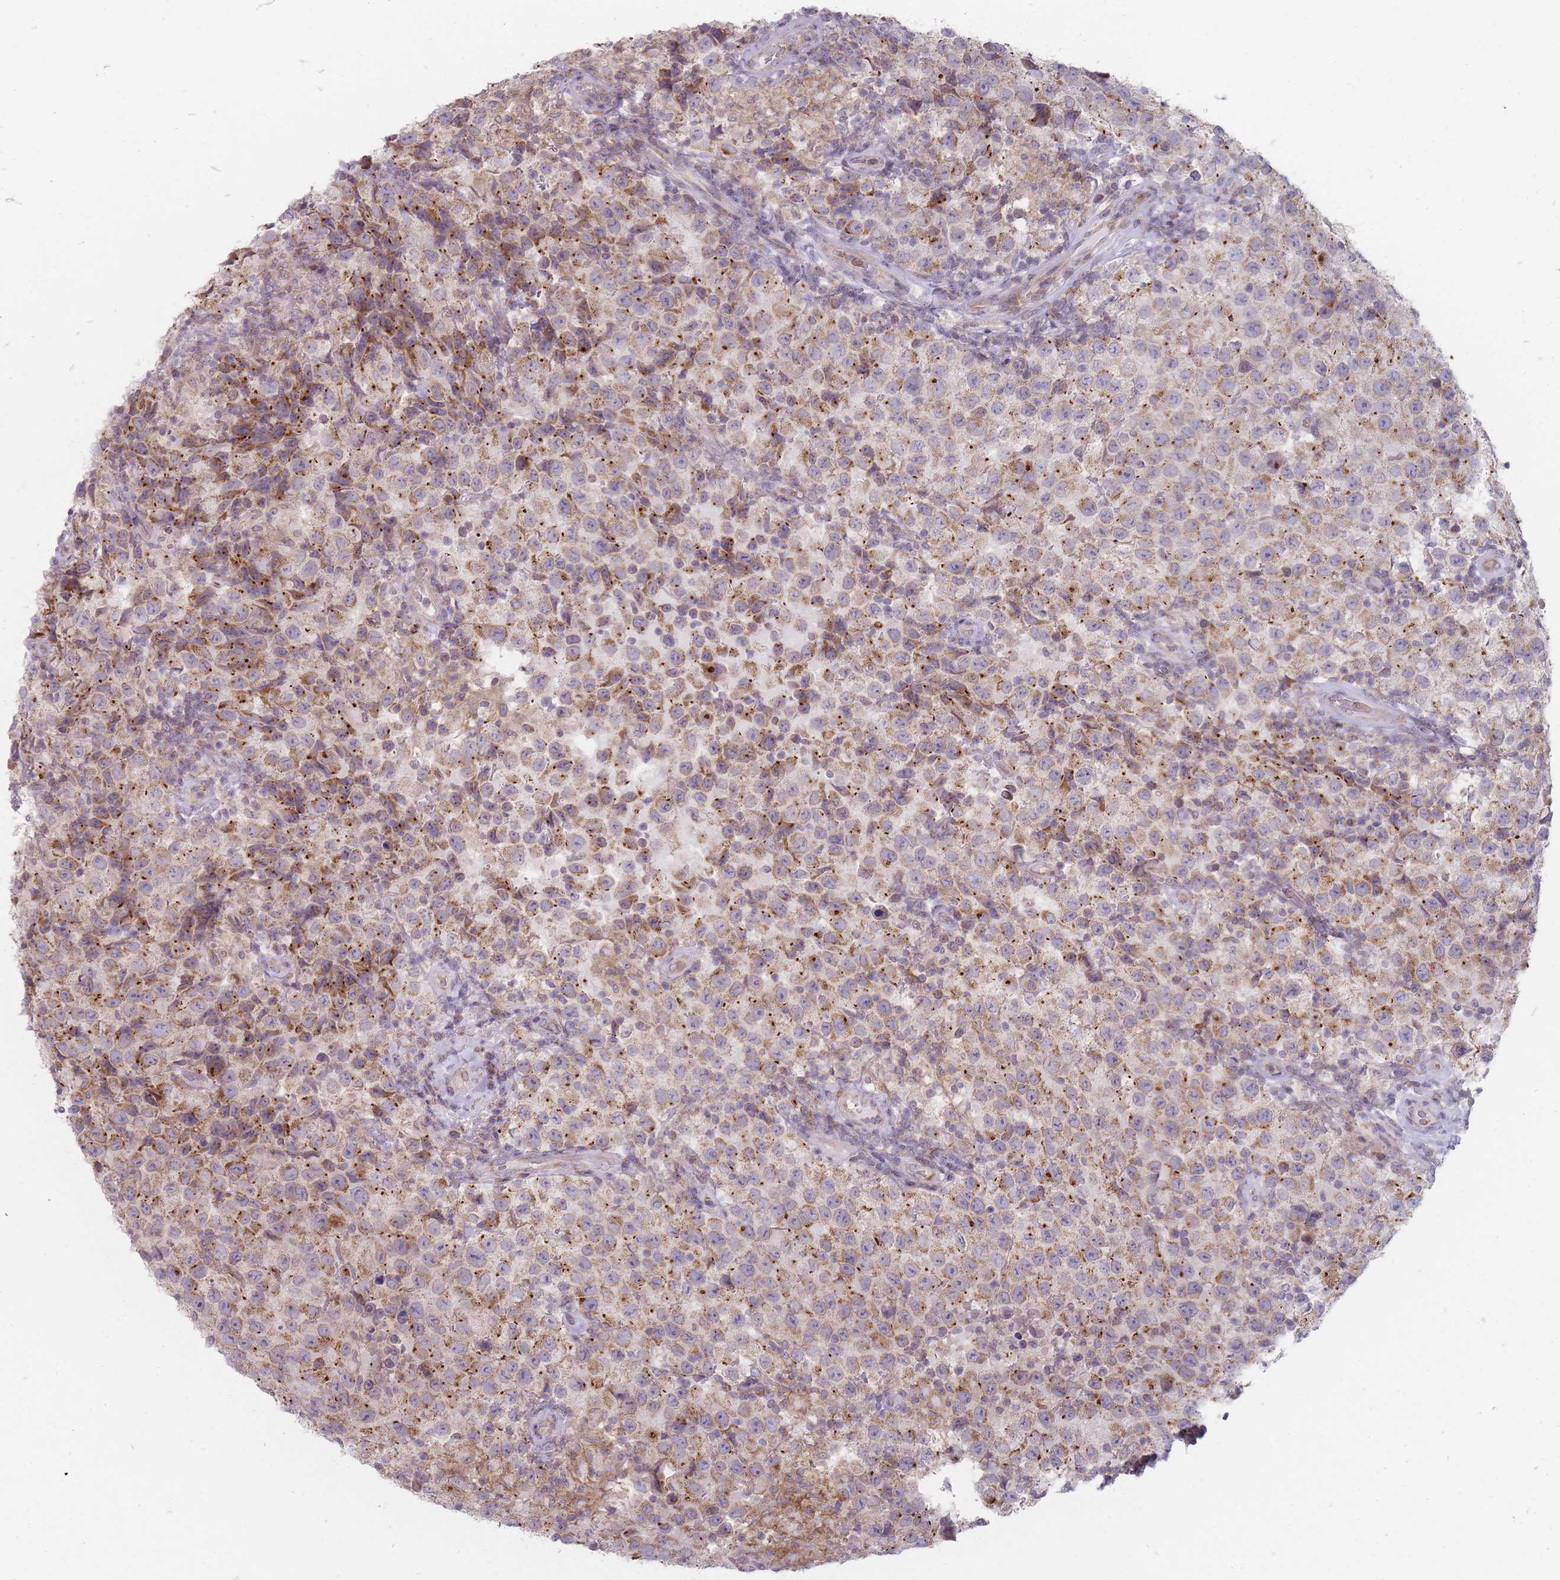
{"staining": {"intensity": "moderate", "quantity": ">75%", "location": "cytoplasmic/membranous"}, "tissue": "testis cancer", "cell_type": "Tumor cells", "image_type": "cancer", "snomed": [{"axis": "morphology", "description": "Seminoma, NOS"}, {"axis": "morphology", "description": "Carcinoma, Embryonal, NOS"}, {"axis": "topography", "description": "Testis"}], "caption": "This histopathology image displays IHC staining of human embryonal carcinoma (testis), with medium moderate cytoplasmic/membranous positivity in approximately >75% of tumor cells.", "gene": "PCDH12", "patient": {"sex": "male", "age": 41}}